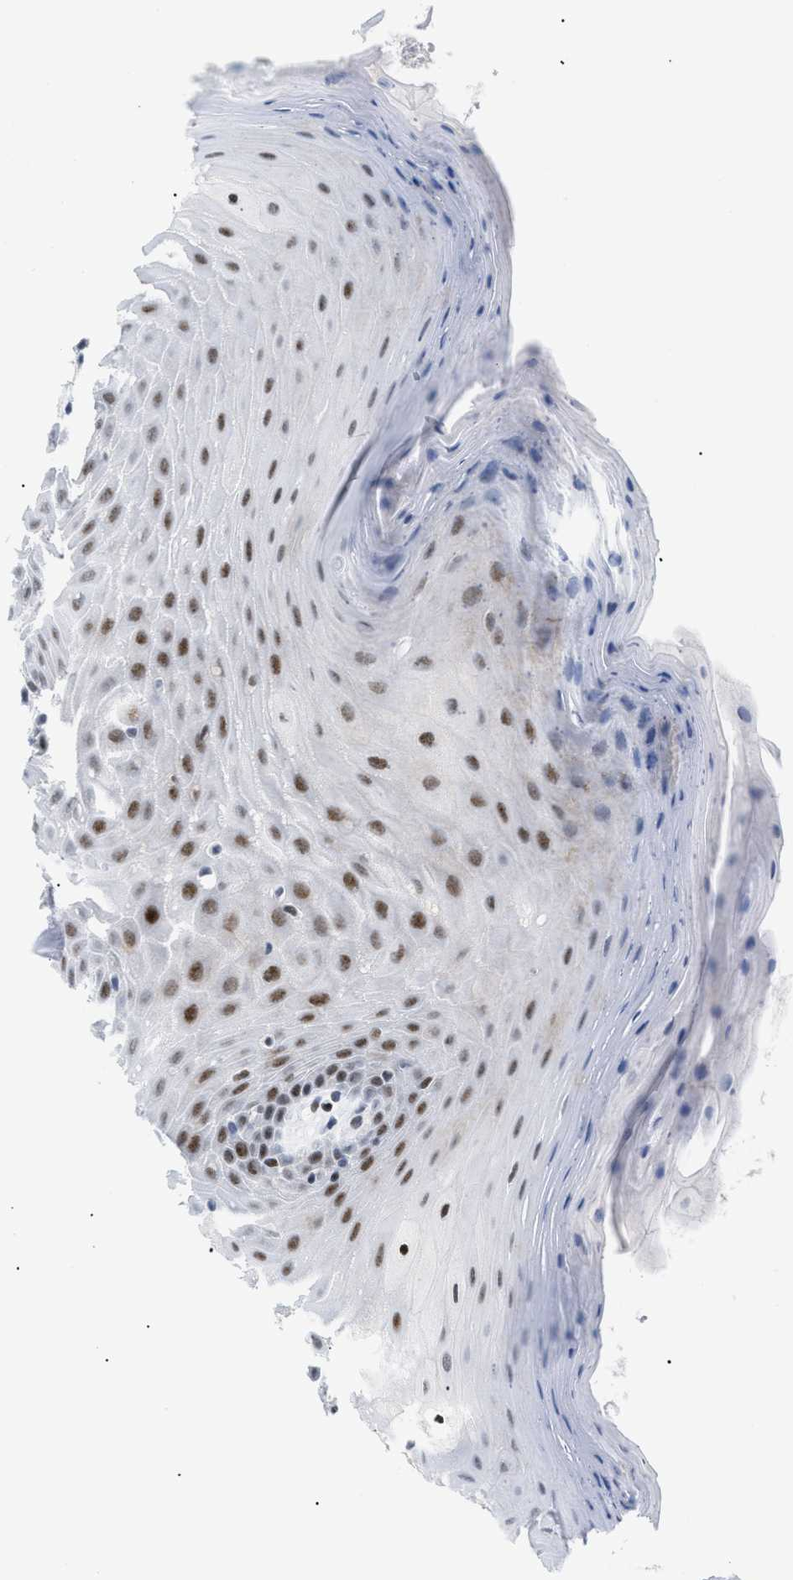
{"staining": {"intensity": "strong", "quantity": "<25%", "location": "nuclear"}, "tissue": "oral mucosa", "cell_type": "Squamous epithelial cells", "image_type": "normal", "snomed": [{"axis": "morphology", "description": "Normal tissue, NOS"}, {"axis": "morphology", "description": "Squamous cell carcinoma, NOS"}, {"axis": "topography", "description": "Skeletal muscle"}, {"axis": "topography", "description": "Adipose tissue"}, {"axis": "topography", "description": "Vascular tissue"}, {"axis": "topography", "description": "Oral tissue"}, {"axis": "topography", "description": "Peripheral nerve tissue"}, {"axis": "topography", "description": "Head-Neck"}], "caption": "Oral mucosa stained with IHC reveals strong nuclear staining in approximately <25% of squamous epithelial cells. (Stains: DAB in brown, nuclei in blue, Microscopy: brightfield microscopy at high magnification).", "gene": "MED1", "patient": {"sex": "male", "age": 71}}